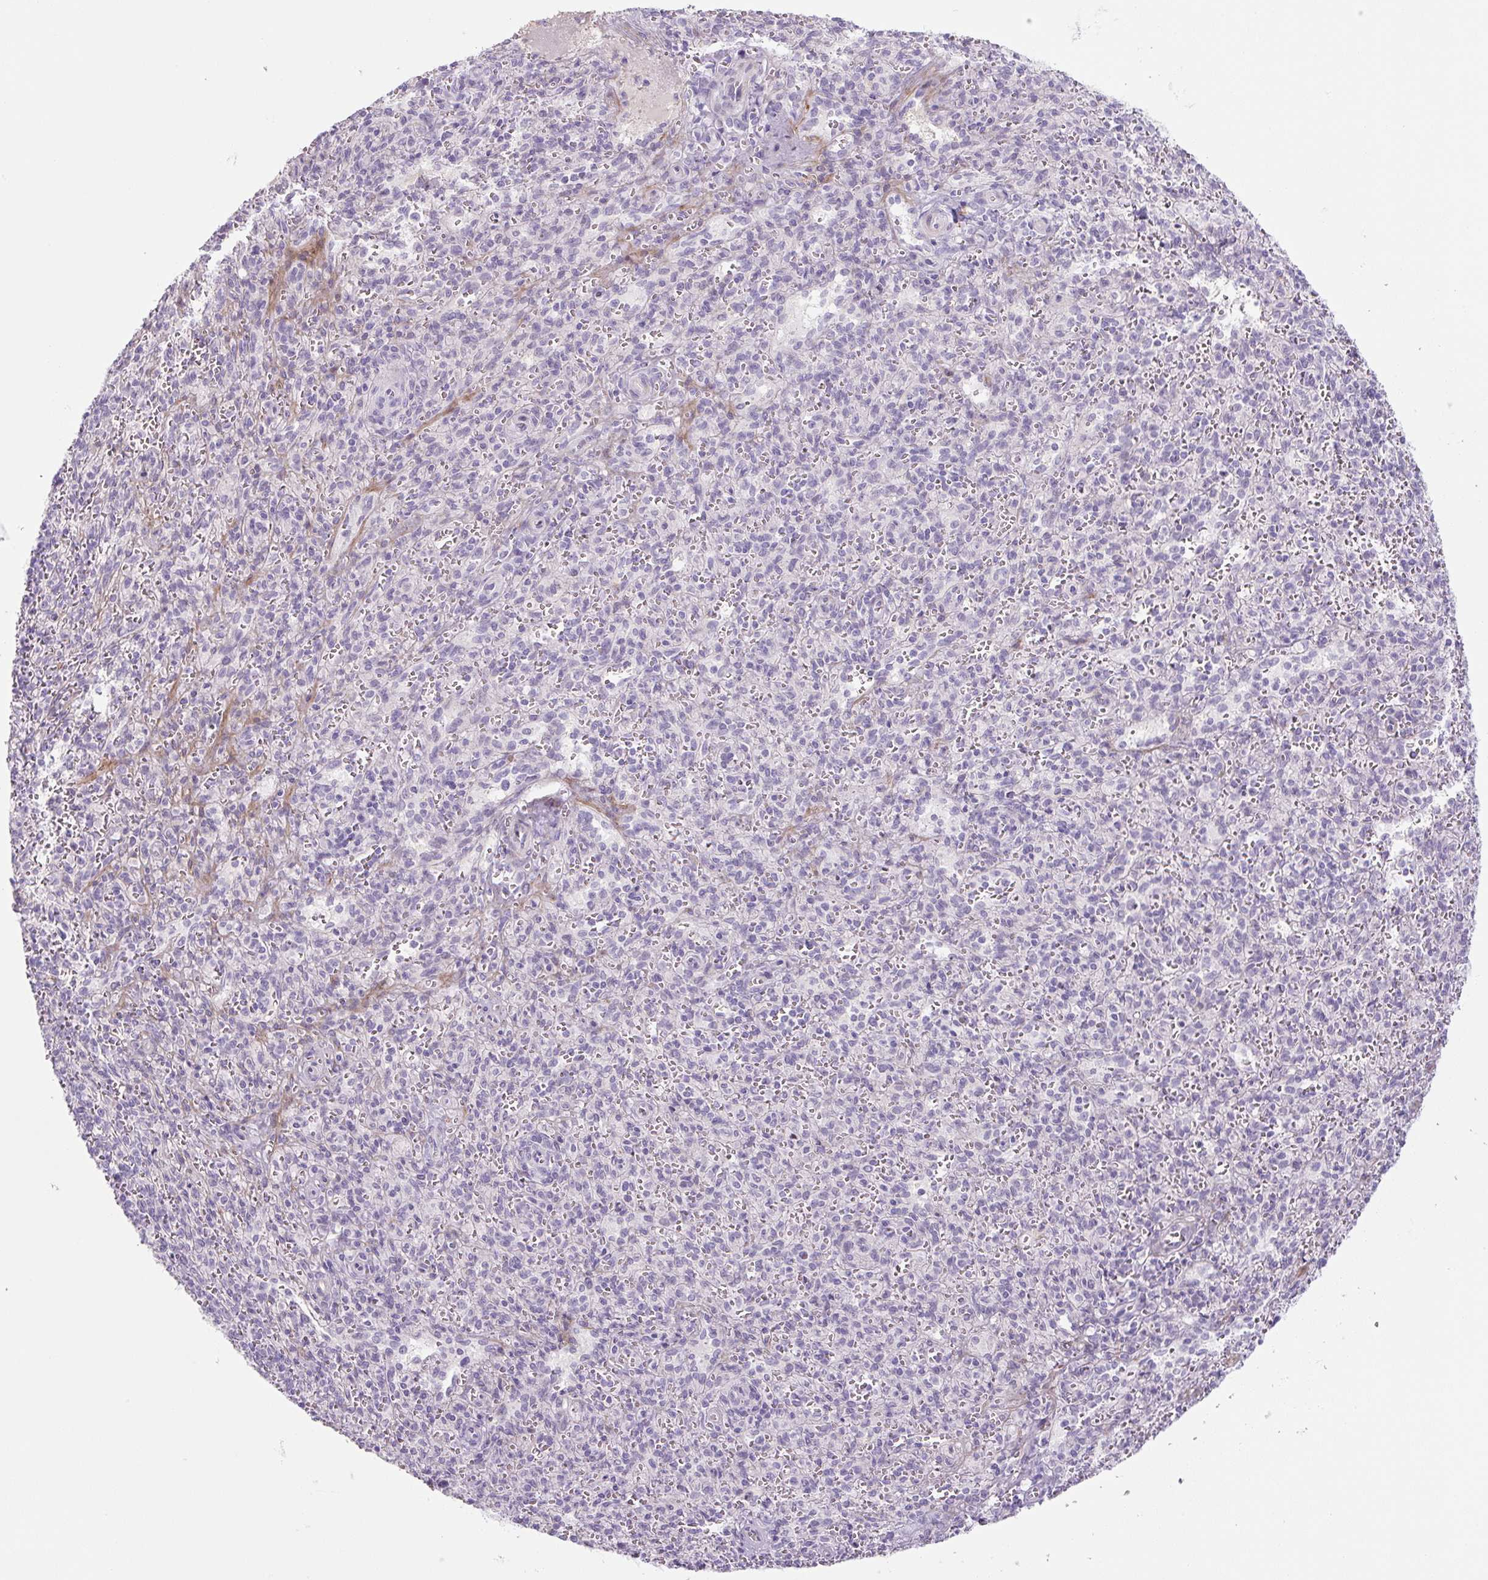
{"staining": {"intensity": "negative", "quantity": "none", "location": "none"}, "tissue": "spleen", "cell_type": "Cells in red pulp", "image_type": "normal", "snomed": [{"axis": "morphology", "description": "Normal tissue, NOS"}, {"axis": "topography", "description": "Spleen"}], "caption": "Immunohistochemistry histopathology image of unremarkable spleen: spleen stained with DAB (3,3'-diaminobenzidine) reveals no significant protein expression in cells in red pulp.", "gene": "PRM1", "patient": {"sex": "female", "age": 26}}